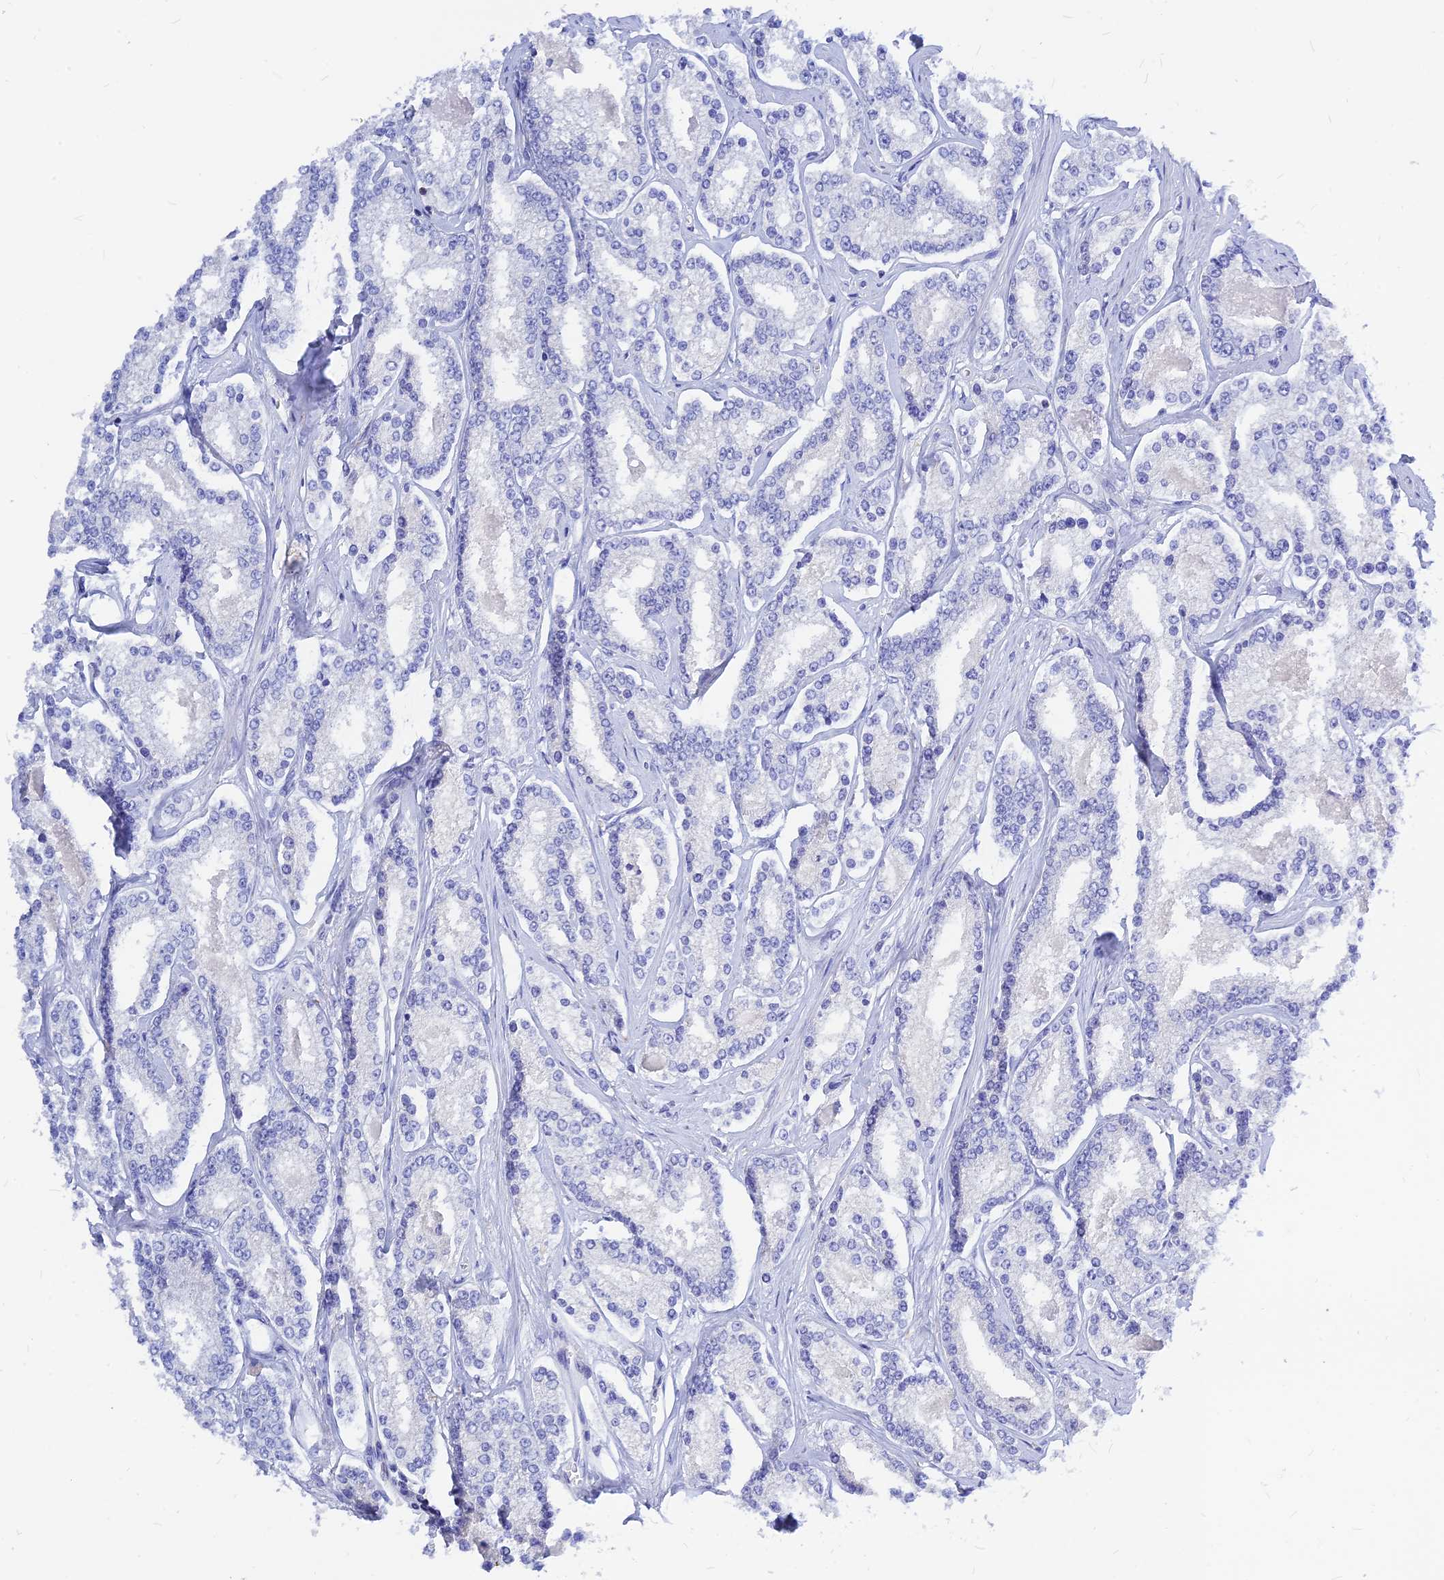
{"staining": {"intensity": "negative", "quantity": "none", "location": "none"}, "tissue": "prostate cancer", "cell_type": "Tumor cells", "image_type": "cancer", "snomed": [{"axis": "morphology", "description": "Normal tissue, NOS"}, {"axis": "morphology", "description": "Adenocarcinoma, High grade"}, {"axis": "topography", "description": "Prostate"}], "caption": "Immunohistochemistry (IHC) histopathology image of human prostate adenocarcinoma (high-grade) stained for a protein (brown), which displays no positivity in tumor cells.", "gene": "CNOT6", "patient": {"sex": "male", "age": 83}}